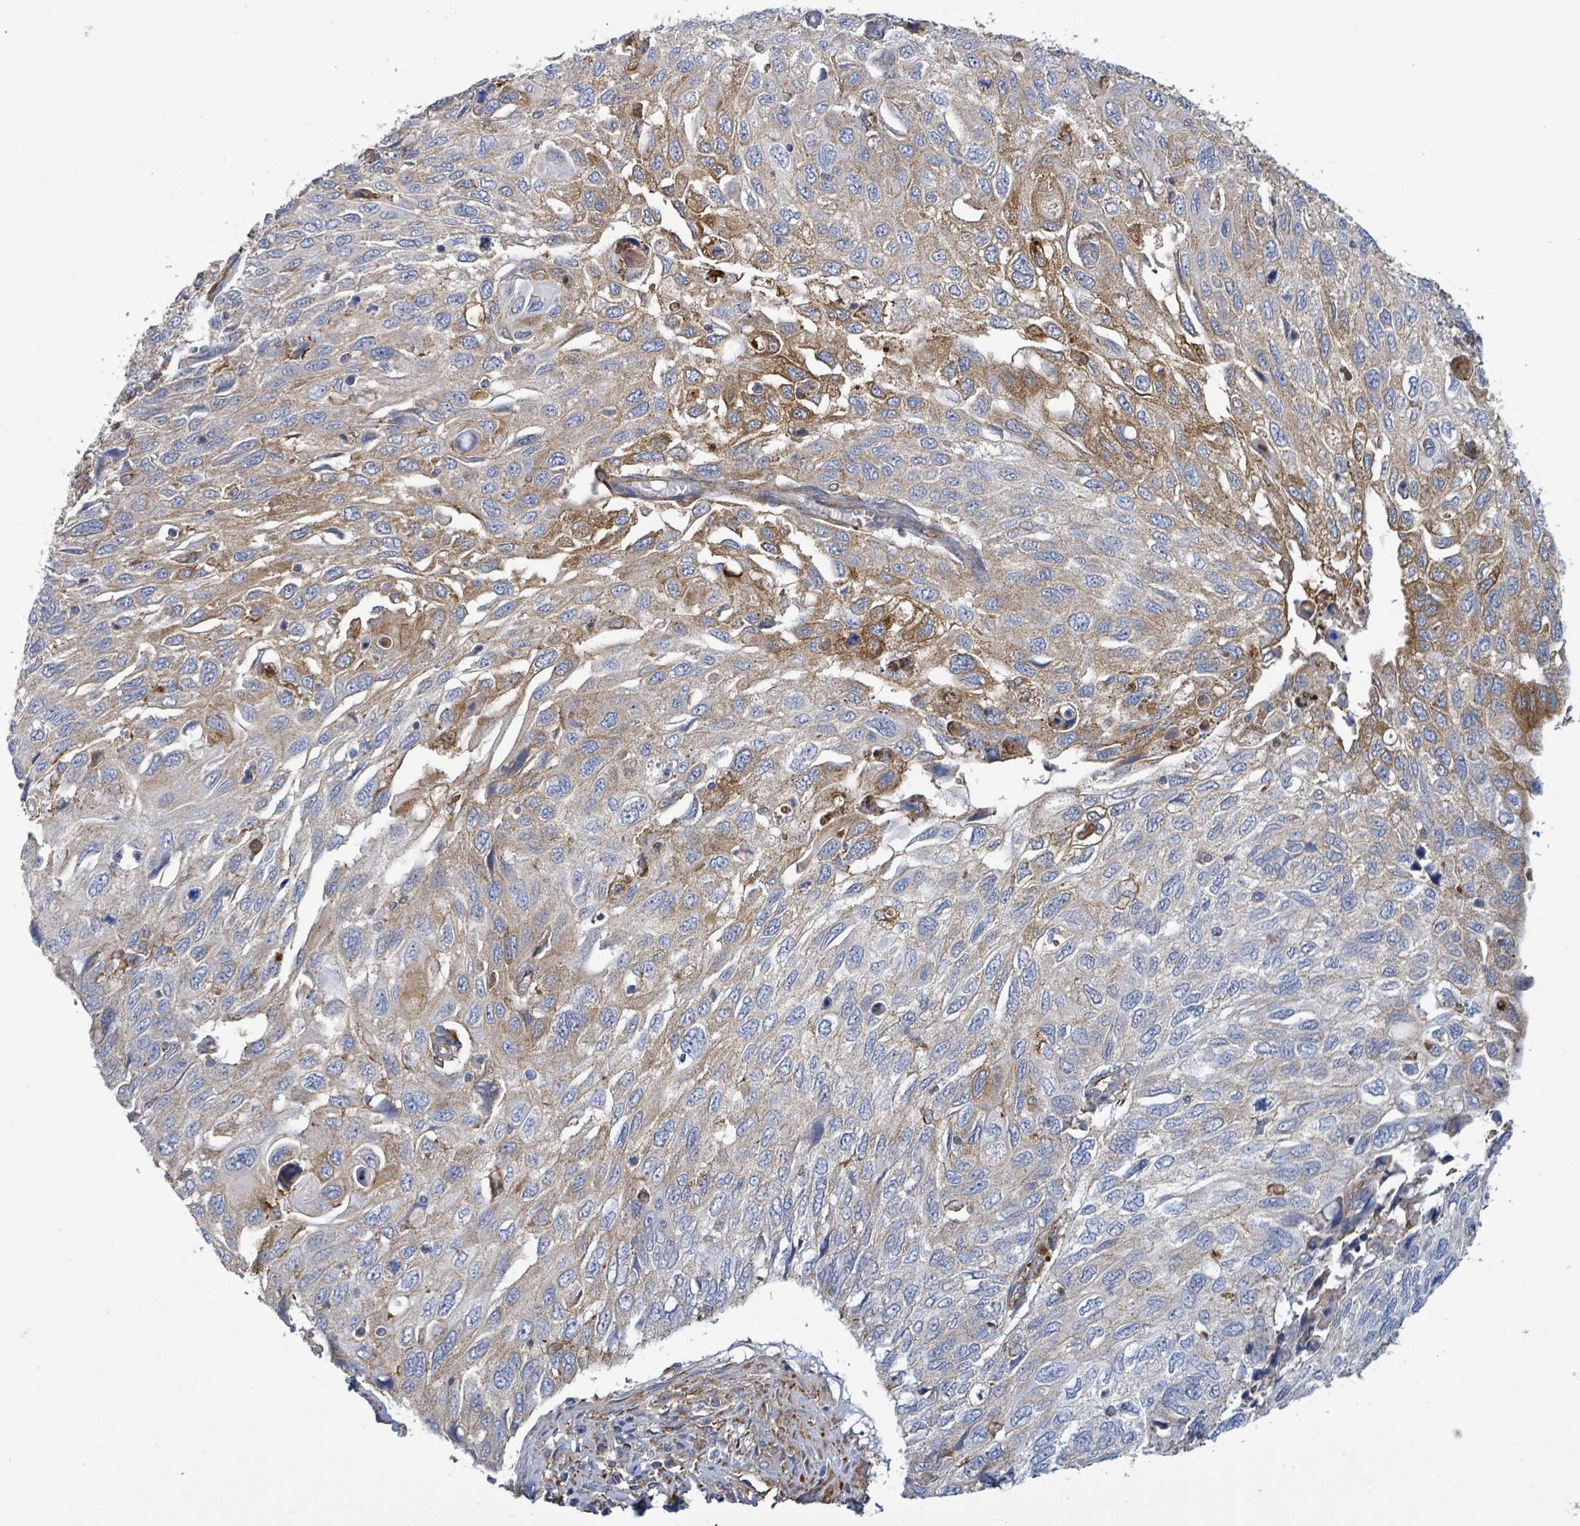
{"staining": {"intensity": "moderate", "quantity": "<25%", "location": "cytoplasmic/membranous"}, "tissue": "cervical cancer", "cell_type": "Tumor cells", "image_type": "cancer", "snomed": [{"axis": "morphology", "description": "Squamous cell carcinoma, NOS"}, {"axis": "topography", "description": "Cervix"}], "caption": "A histopathology image of human cervical cancer (squamous cell carcinoma) stained for a protein shows moderate cytoplasmic/membranous brown staining in tumor cells. Immunohistochemistry (ihc) stains the protein of interest in brown and the nuclei are stained blue.", "gene": "EGFL7", "patient": {"sex": "female", "age": 70}}